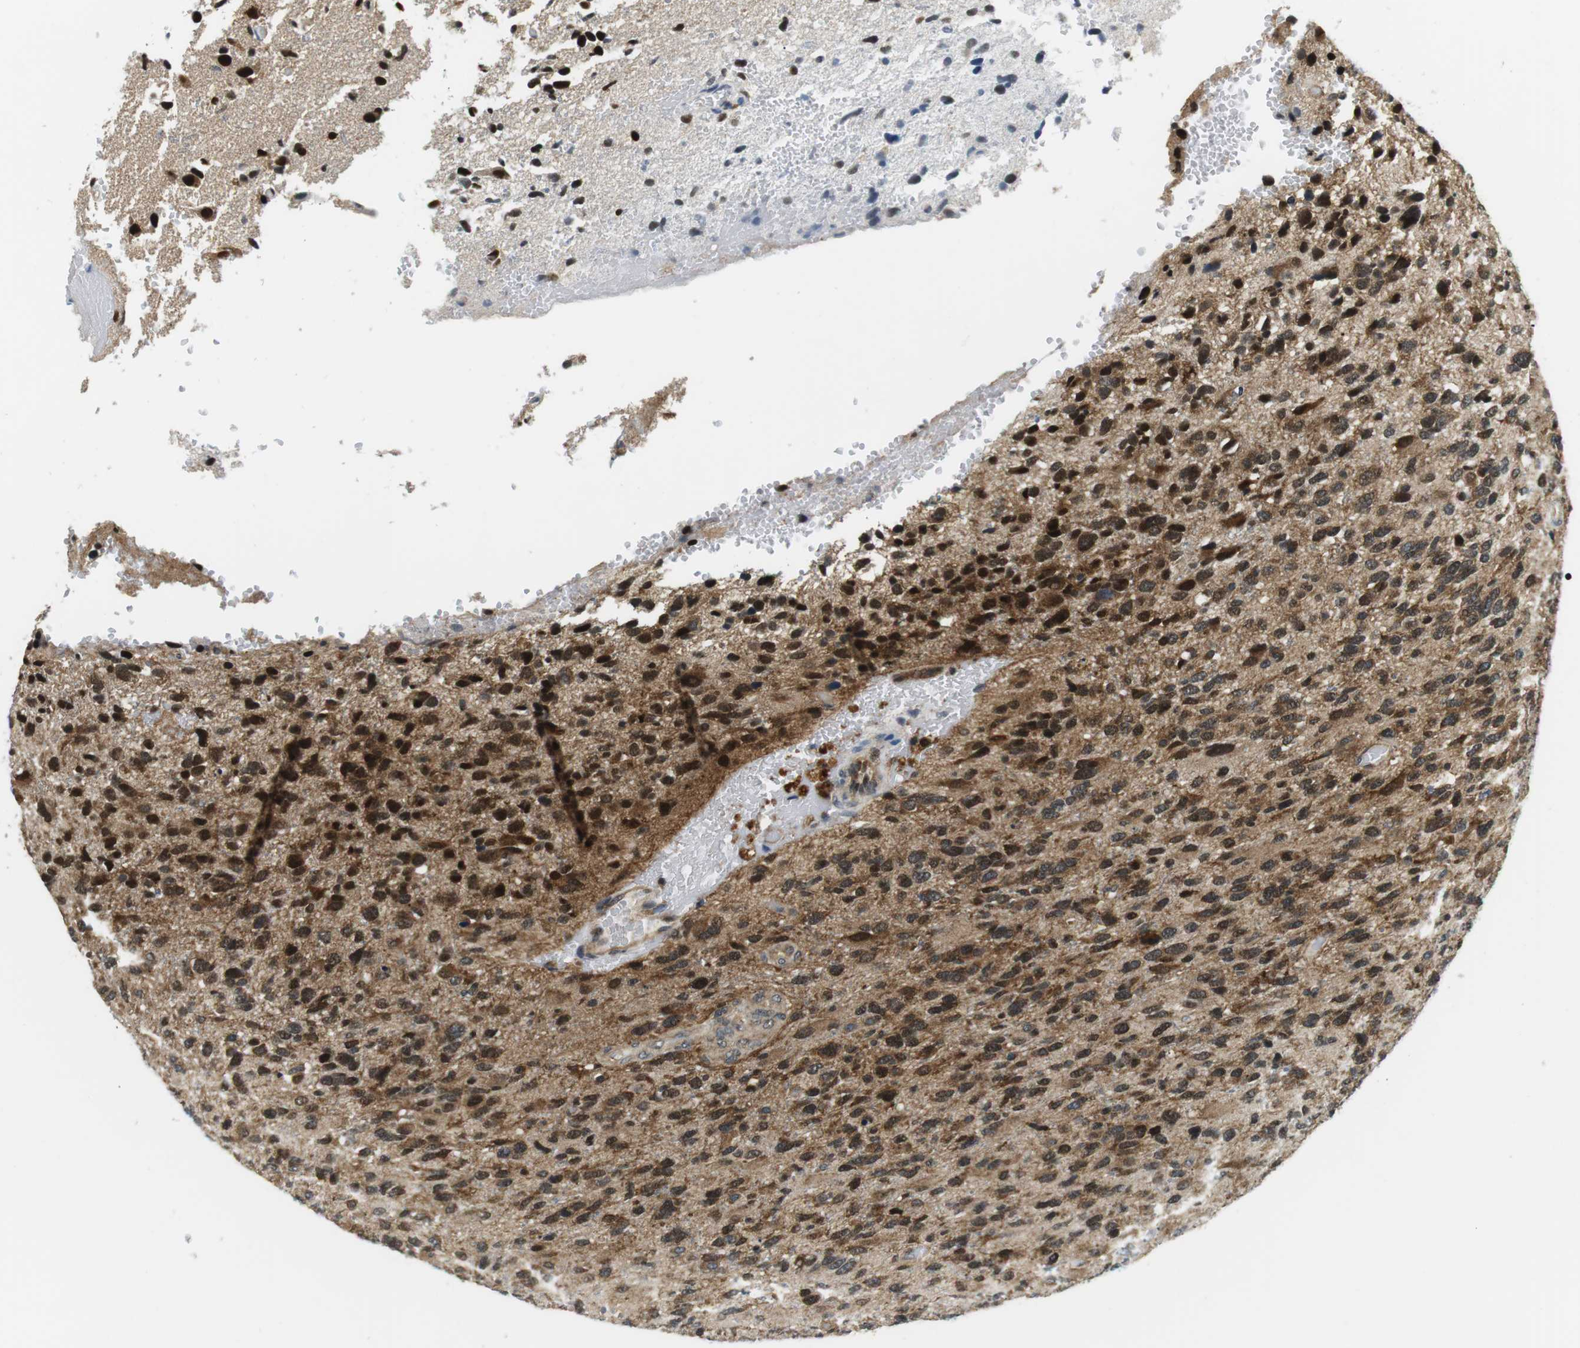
{"staining": {"intensity": "moderate", "quantity": ">75%", "location": "cytoplasmic/membranous,nuclear"}, "tissue": "glioma", "cell_type": "Tumor cells", "image_type": "cancer", "snomed": [{"axis": "morphology", "description": "Glioma, malignant, High grade"}, {"axis": "topography", "description": "Brain"}], "caption": "An IHC micrograph of tumor tissue is shown. Protein staining in brown labels moderate cytoplasmic/membranous and nuclear positivity in malignant high-grade glioma within tumor cells.", "gene": "CSNK2B", "patient": {"sex": "female", "age": 58}}